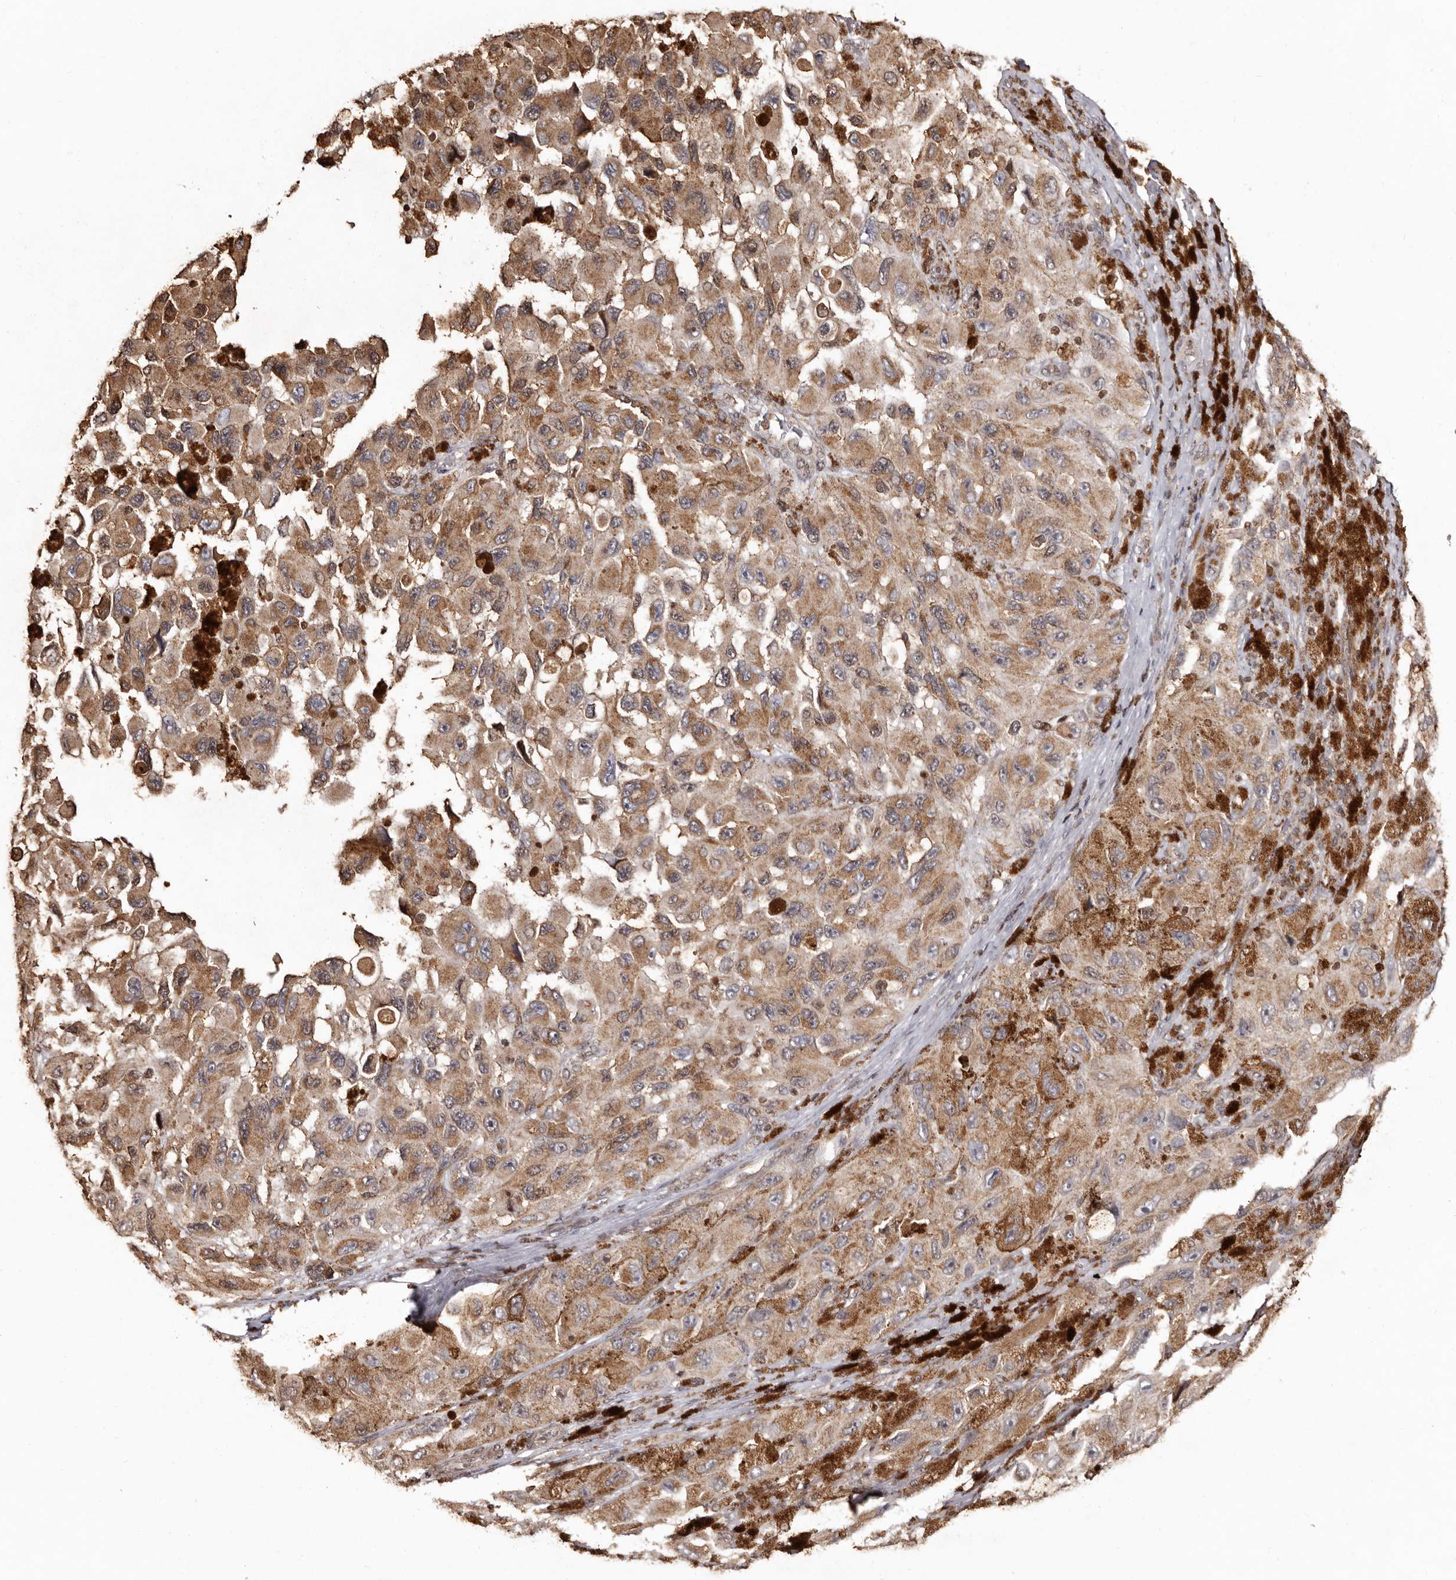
{"staining": {"intensity": "moderate", "quantity": ">75%", "location": "cytoplasmic/membranous"}, "tissue": "melanoma", "cell_type": "Tumor cells", "image_type": "cancer", "snomed": [{"axis": "morphology", "description": "Malignant melanoma, NOS"}, {"axis": "topography", "description": "Skin"}], "caption": "IHC image of neoplastic tissue: human malignant melanoma stained using IHC reveals medium levels of moderate protein expression localized specifically in the cytoplasmic/membranous of tumor cells, appearing as a cytoplasmic/membranous brown color.", "gene": "CCDC190", "patient": {"sex": "female", "age": 73}}